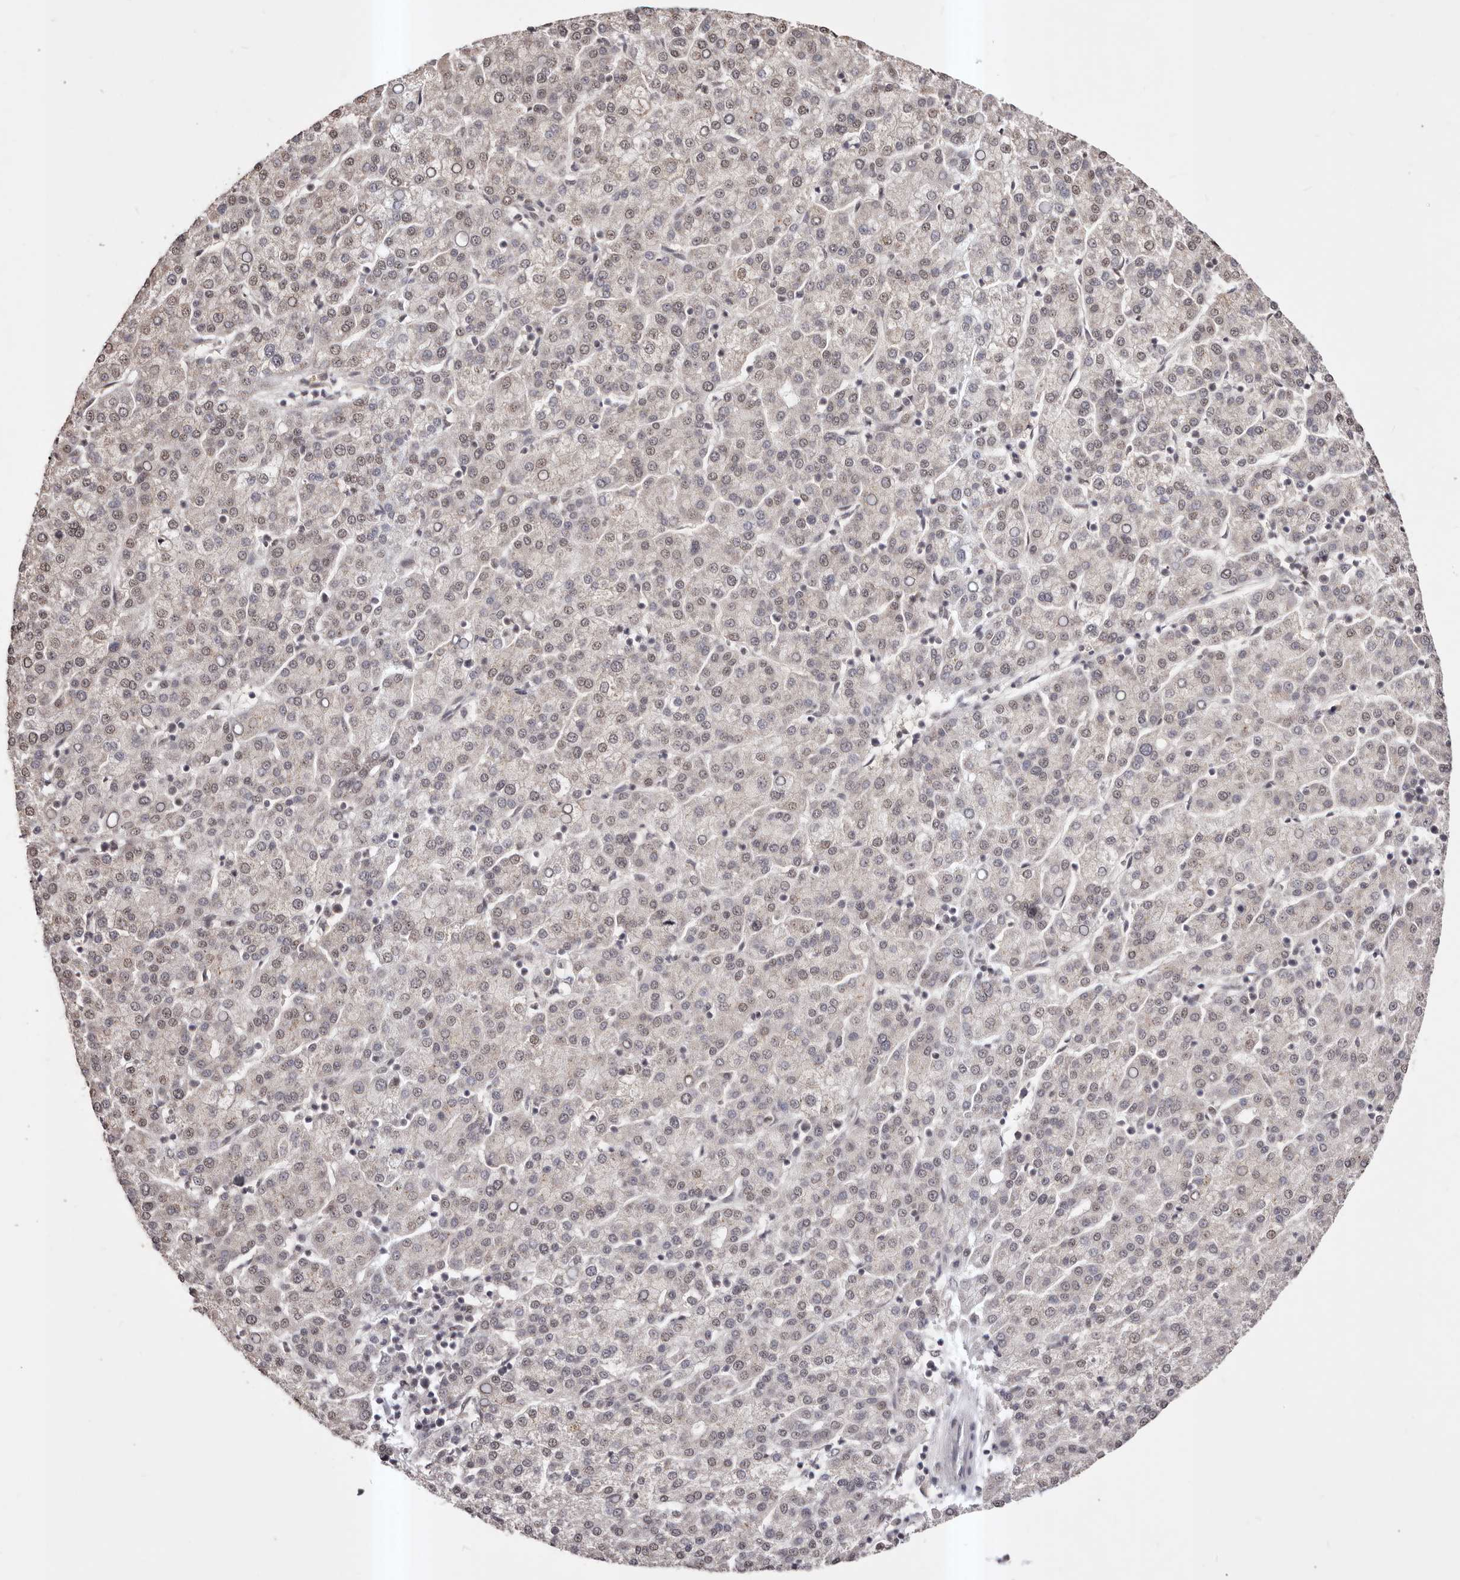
{"staining": {"intensity": "moderate", "quantity": "25%-75%", "location": "nuclear"}, "tissue": "liver cancer", "cell_type": "Tumor cells", "image_type": "cancer", "snomed": [{"axis": "morphology", "description": "Carcinoma, Hepatocellular, NOS"}, {"axis": "topography", "description": "Liver"}], "caption": "Protein staining of liver cancer tissue displays moderate nuclear expression in about 25%-75% of tumor cells.", "gene": "RPS6KA5", "patient": {"sex": "female", "age": 58}}